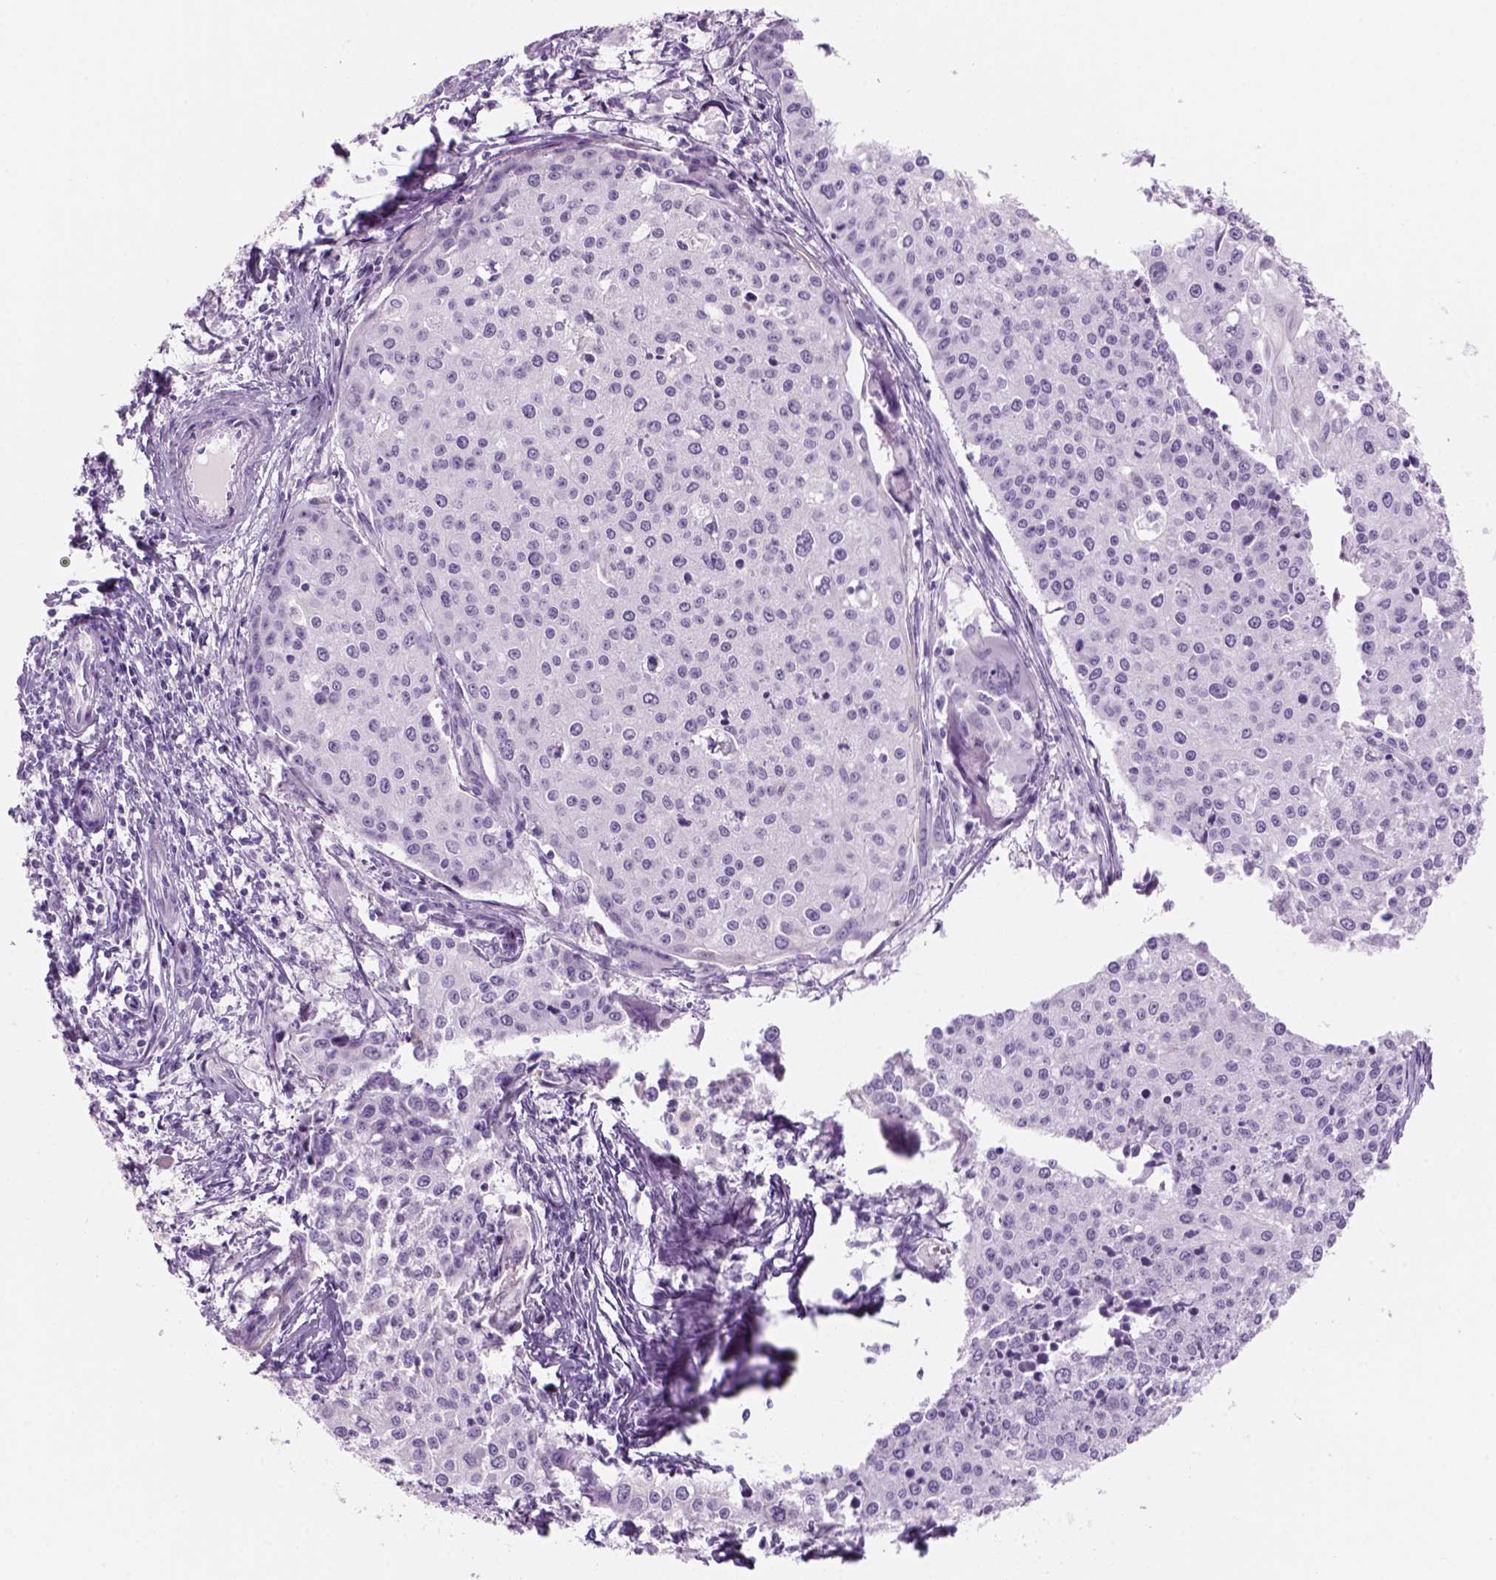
{"staining": {"intensity": "negative", "quantity": "none", "location": "none"}, "tissue": "cervical cancer", "cell_type": "Tumor cells", "image_type": "cancer", "snomed": [{"axis": "morphology", "description": "Squamous cell carcinoma, NOS"}, {"axis": "topography", "description": "Cervix"}], "caption": "Tumor cells show no significant protein staining in cervical cancer (squamous cell carcinoma).", "gene": "KRTAP11-1", "patient": {"sex": "female", "age": 38}}